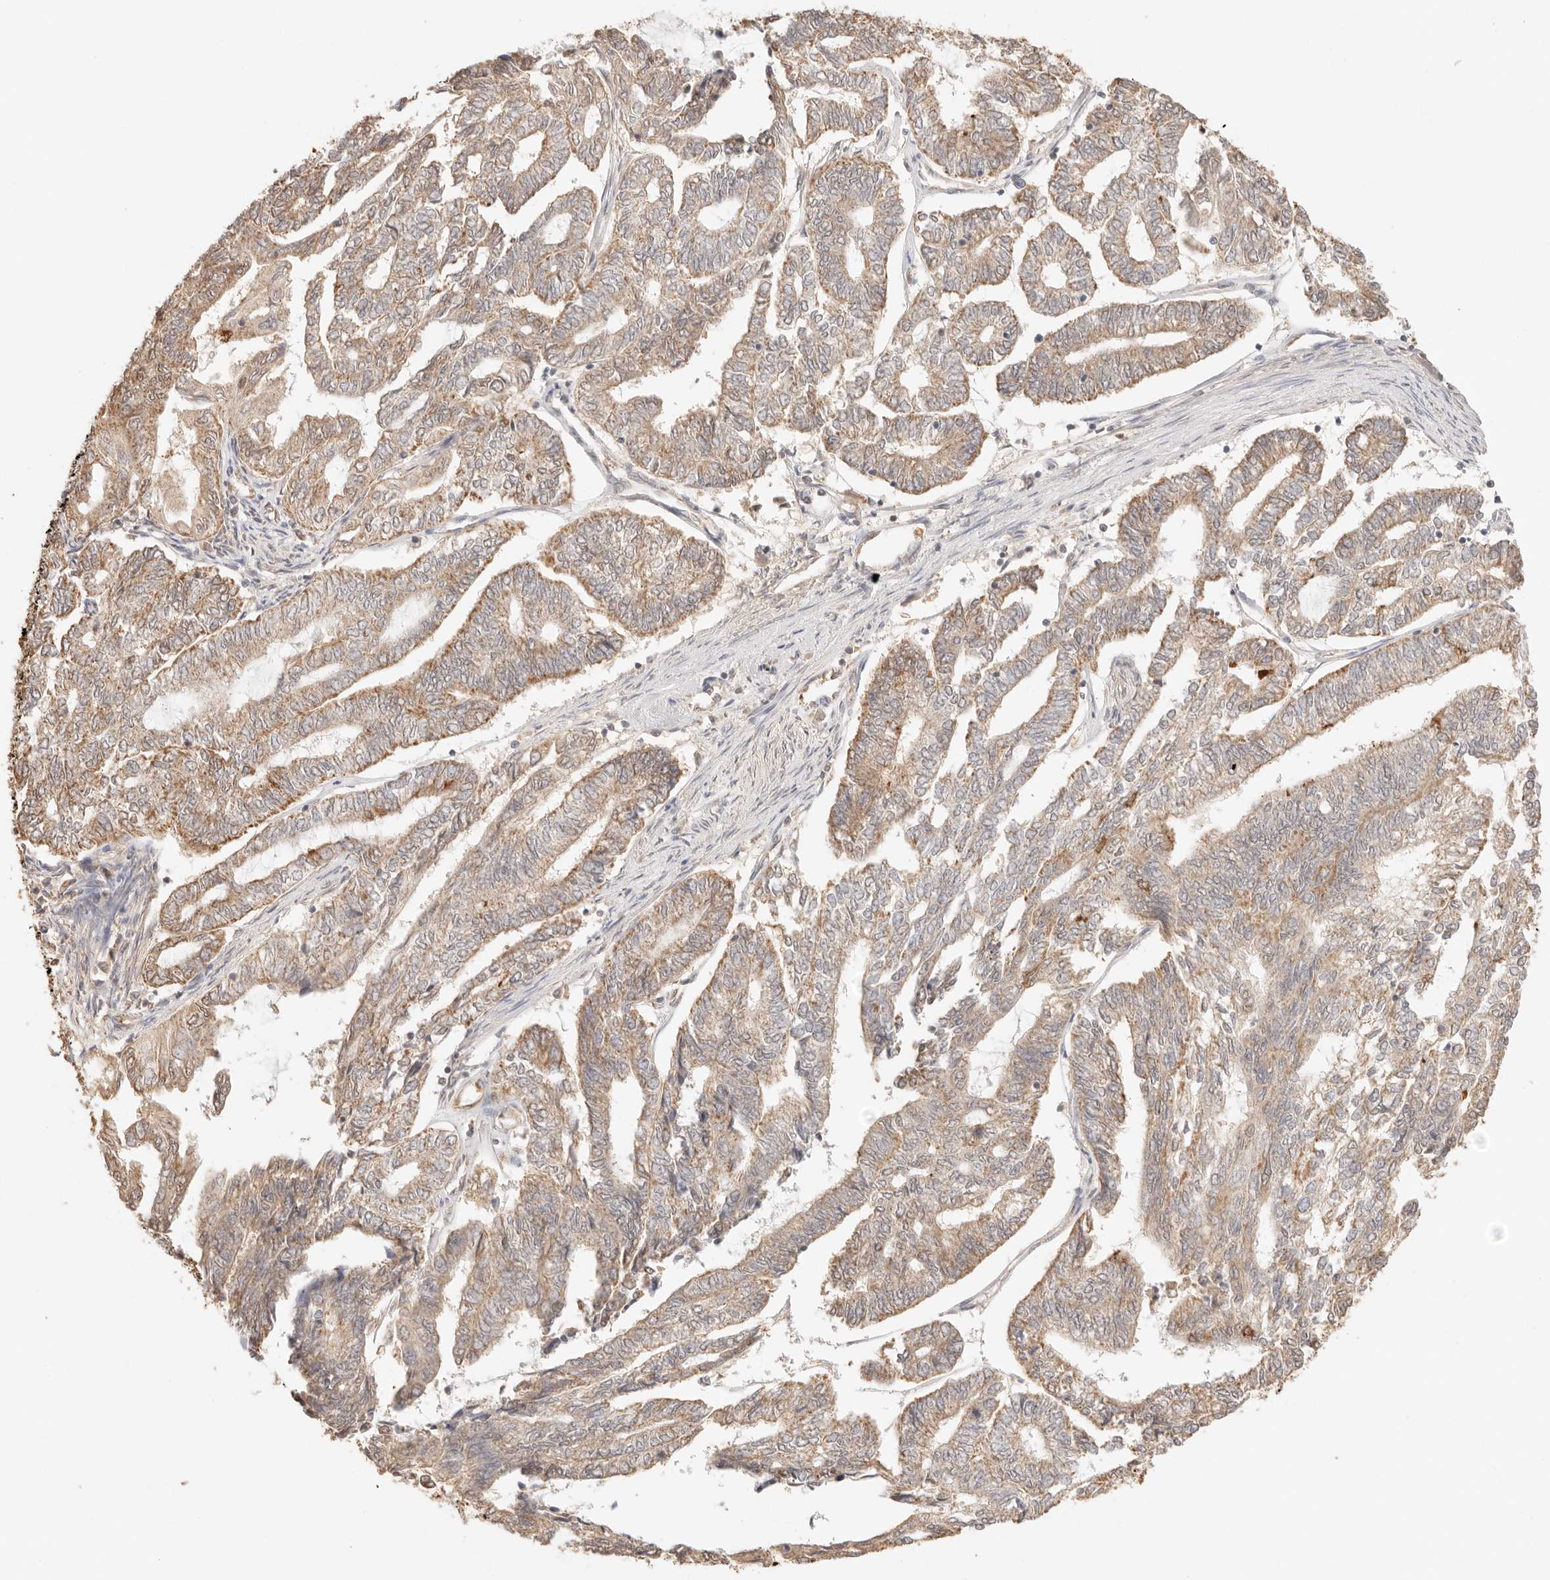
{"staining": {"intensity": "moderate", "quantity": ">75%", "location": "cytoplasmic/membranous"}, "tissue": "endometrial cancer", "cell_type": "Tumor cells", "image_type": "cancer", "snomed": [{"axis": "morphology", "description": "Adenocarcinoma, NOS"}, {"axis": "topography", "description": "Uterus"}, {"axis": "topography", "description": "Endometrium"}], "caption": "Adenocarcinoma (endometrial) was stained to show a protein in brown. There is medium levels of moderate cytoplasmic/membranous expression in about >75% of tumor cells.", "gene": "IL1R2", "patient": {"sex": "female", "age": 70}}